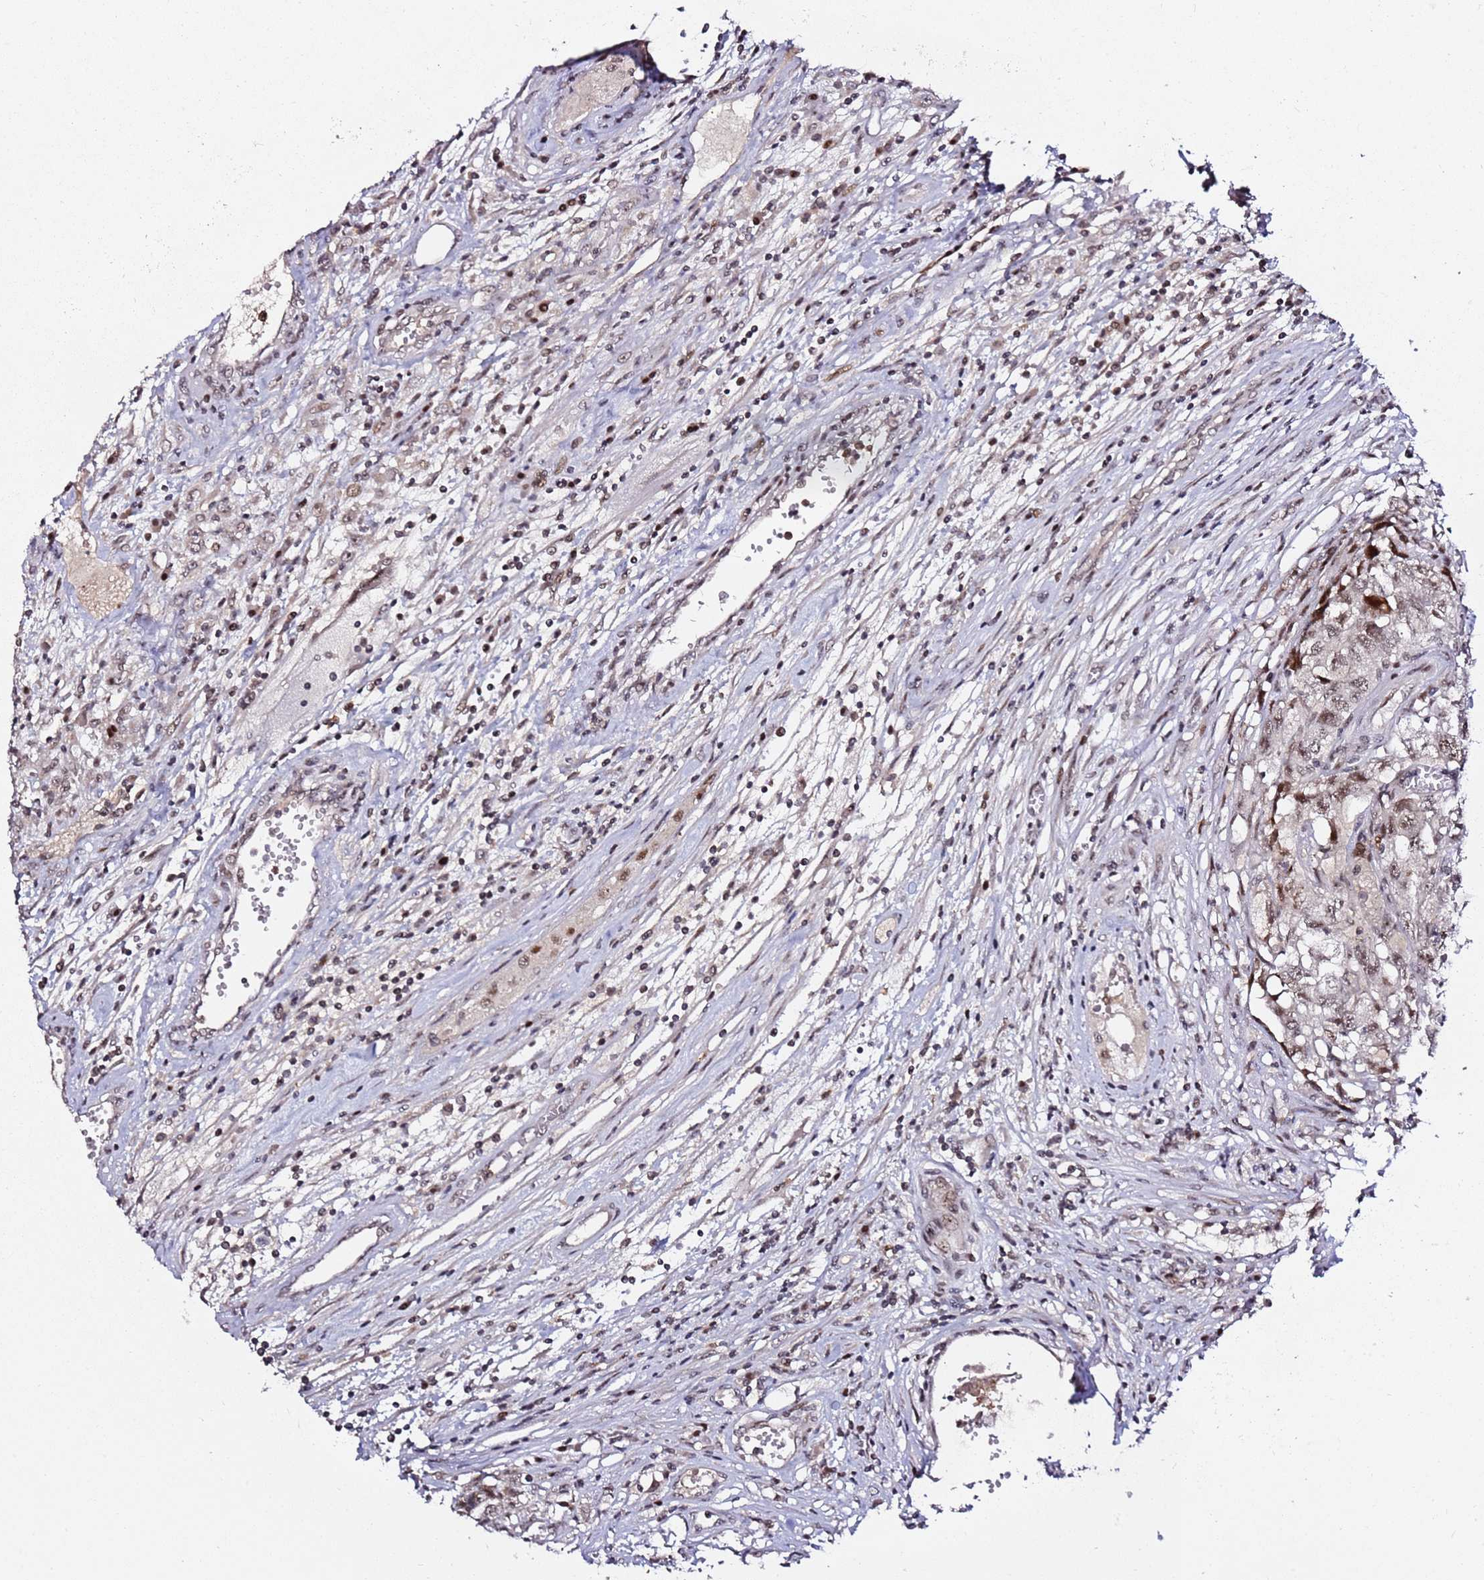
{"staining": {"intensity": "moderate", "quantity": ">75%", "location": "nuclear"}, "tissue": "testis cancer", "cell_type": "Tumor cells", "image_type": "cancer", "snomed": [{"axis": "morphology", "description": "Seminoma, NOS"}, {"axis": "morphology", "description": "Carcinoma, Embryonal, NOS"}, {"axis": "topography", "description": "Testis"}], "caption": "A medium amount of moderate nuclear positivity is seen in about >75% of tumor cells in testis cancer tissue. Using DAB (3,3'-diaminobenzidine) (brown) and hematoxylin (blue) stains, captured at high magnification using brightfield microscopy.", "gene": "FCF1", "patient": {"sex": "male", "age": 43}}